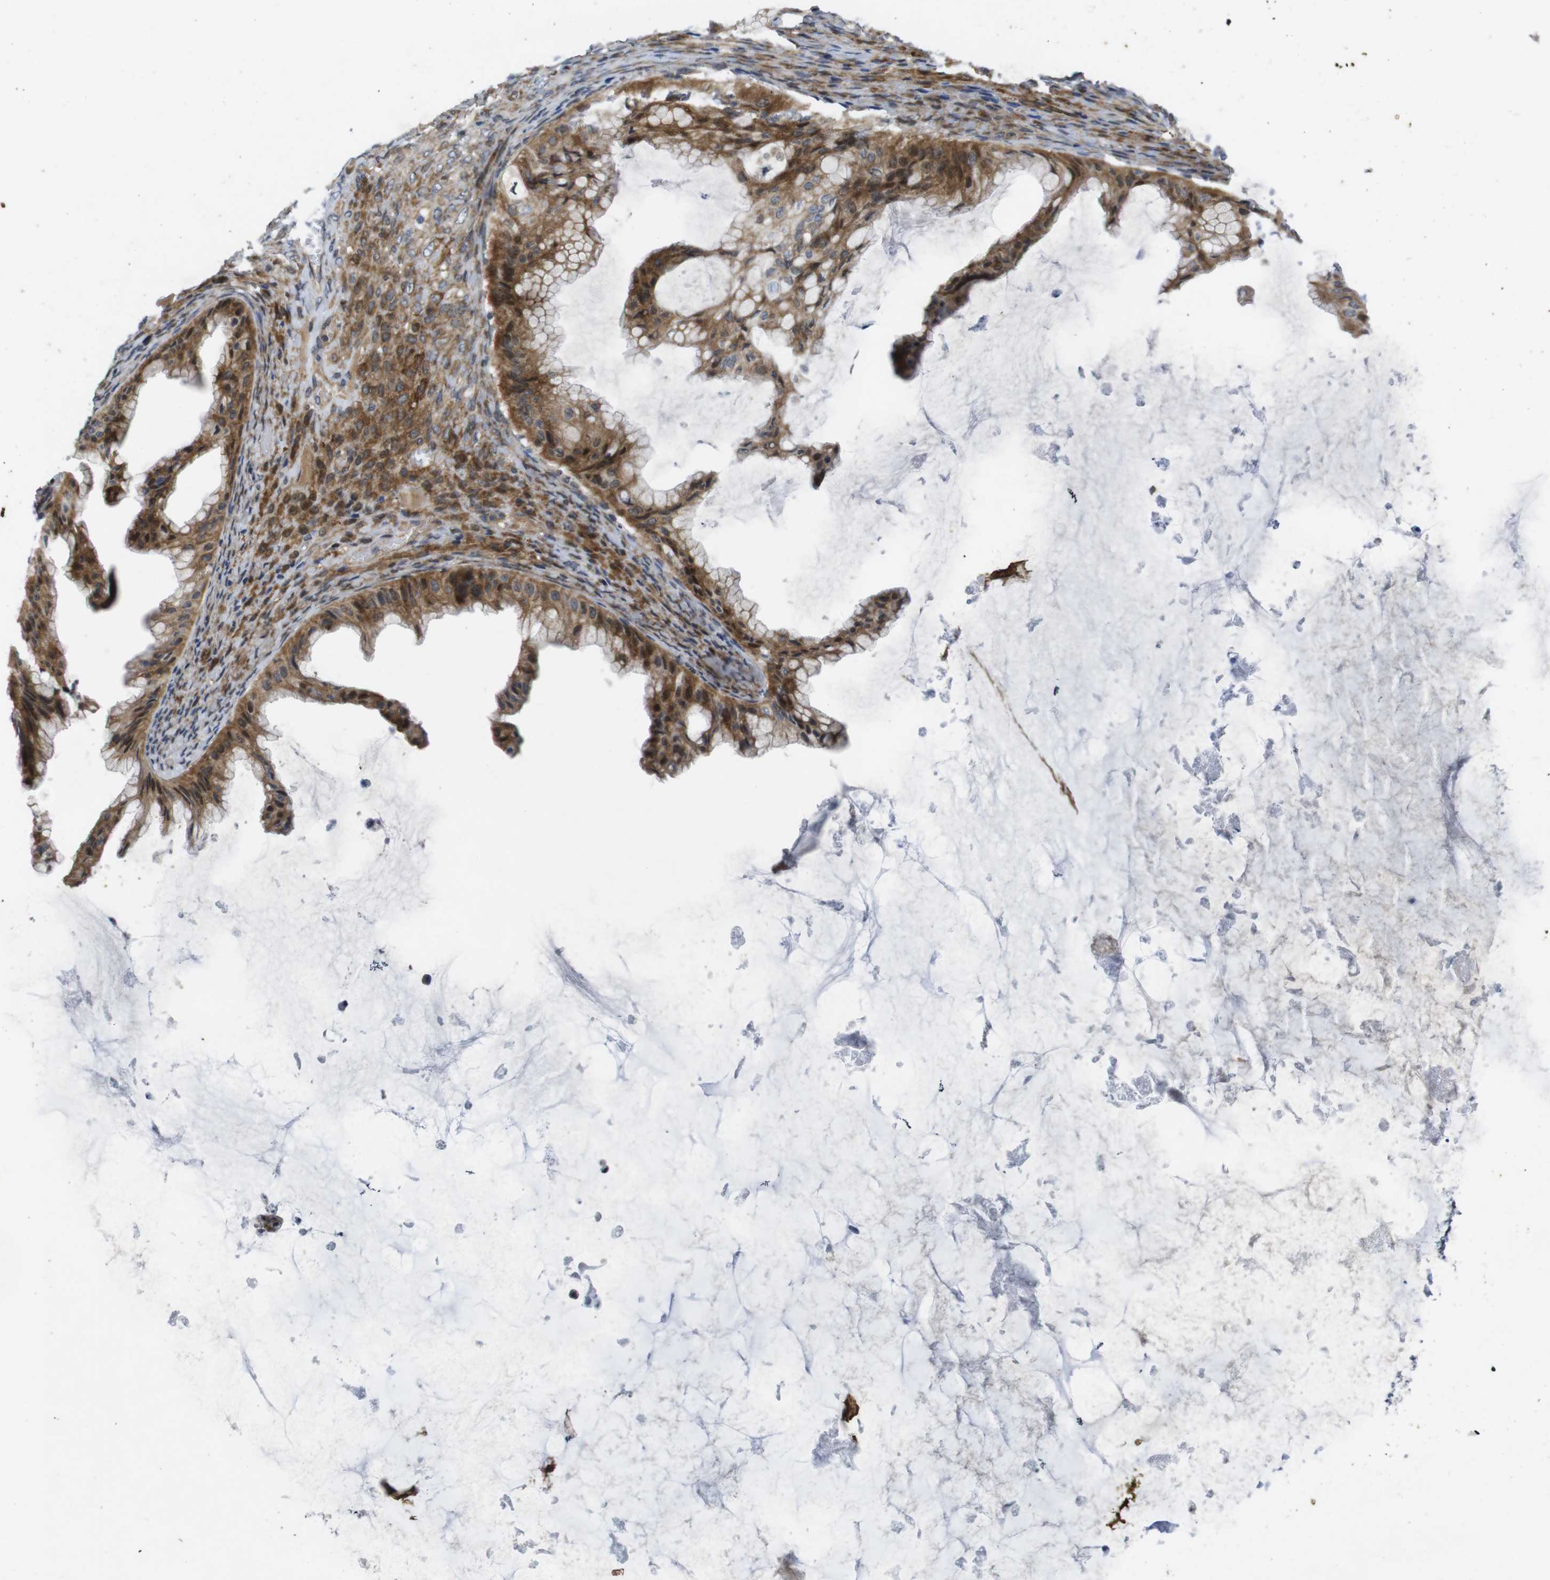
{"staining": {"intensity": "moderate", "quantity": ">75%", "location": "cytoplasmic/membranous,nuclear"}, "tissue": "ovarian cancer", "cell_type": "Tumor cells", "image_type": "cancer", "snomed": [{"axis": "morphology", "description": "Cystadenocarcinoma, mucinous, NOS"}, {"axis": "topography", "description": "Ovary"}], "caption": "Protein expression analysis of ovarian cancer shows moderate cytoplasmic/membranous and nuclear expression in approximately >75% of tumor cells.", "gene": "ROBO2", "patient": {"sex": "female", "age": 61}}